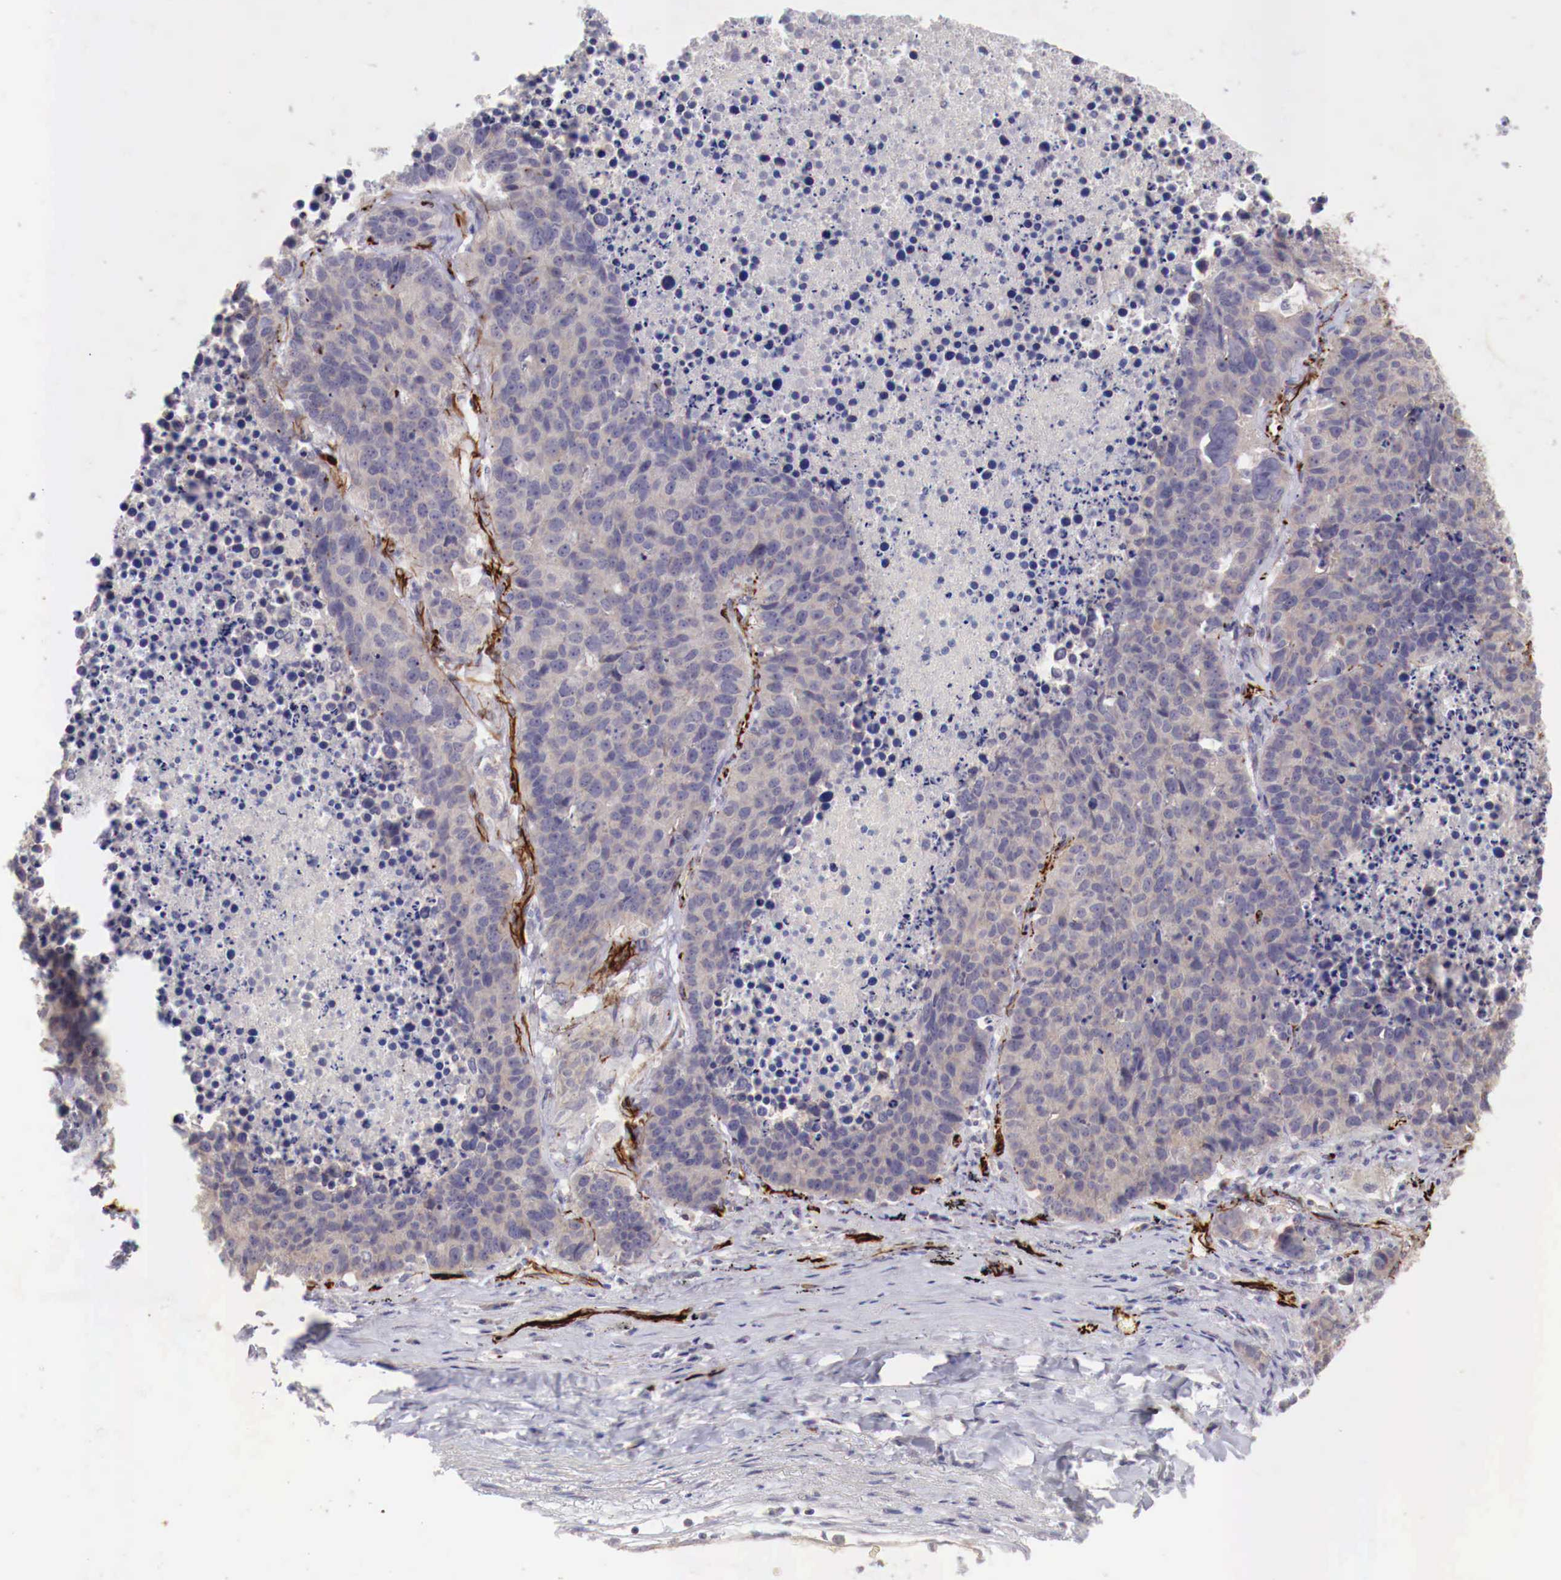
{"staining": {"intensity": "negative", "quantity": "none", "location": "none"}, "tissue": "lung cancer", "cell_type": "Tumor cells", "image_type": "cancer", "snomed": [{"axis": "morphology", "description": "Carcinoid, malignant, NOS"}, {"axis": "topography", "description": "Lung"}], "caption": "This is an immunohistochemistry micrograph of lung cancer (carcinoid (malignant)). There is no expression in tumor cells.", "gene": "WT1", "patient": {"sex": "male", "age": 60}}